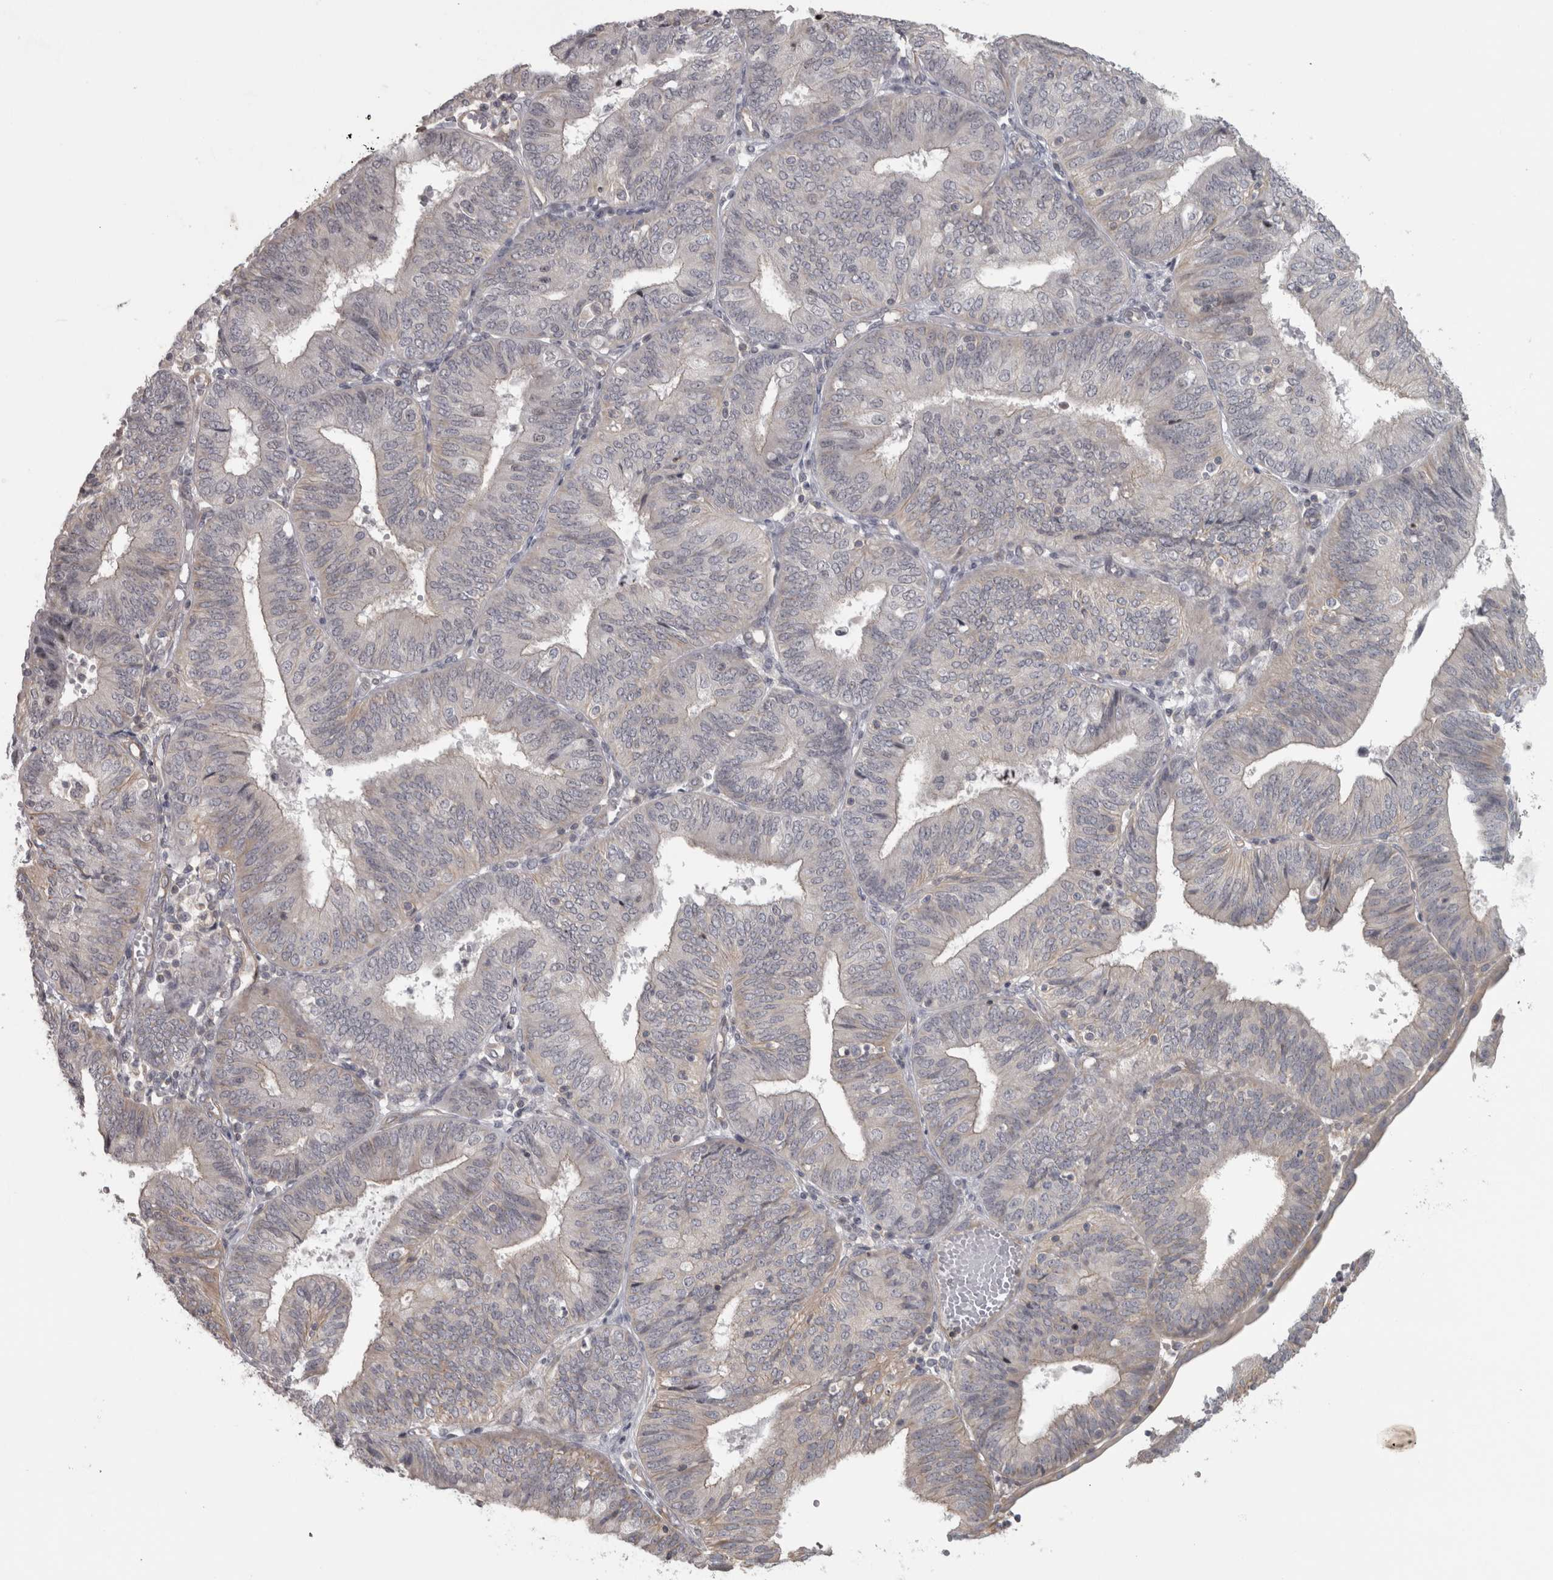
{"staining": {"intensity": "negative", "quantity": "none", "location": "none"}, "tissue": "endometrial cancer", "cell_type": "Tumor cells", "image_type": "cancer", "snomed": [{"axis": "morphology", "description": "Adenocarcinoma, NOS"}, {"axis": "topography", "description": "Endometrium"}], "caption": "A micrograph of endometrial cancer (adenocarcinoma) stained for a protein displays no brown staining in tumor cells.", "gene": "PPP1R12B", "patient": {"sex": "female", "age": 58}}